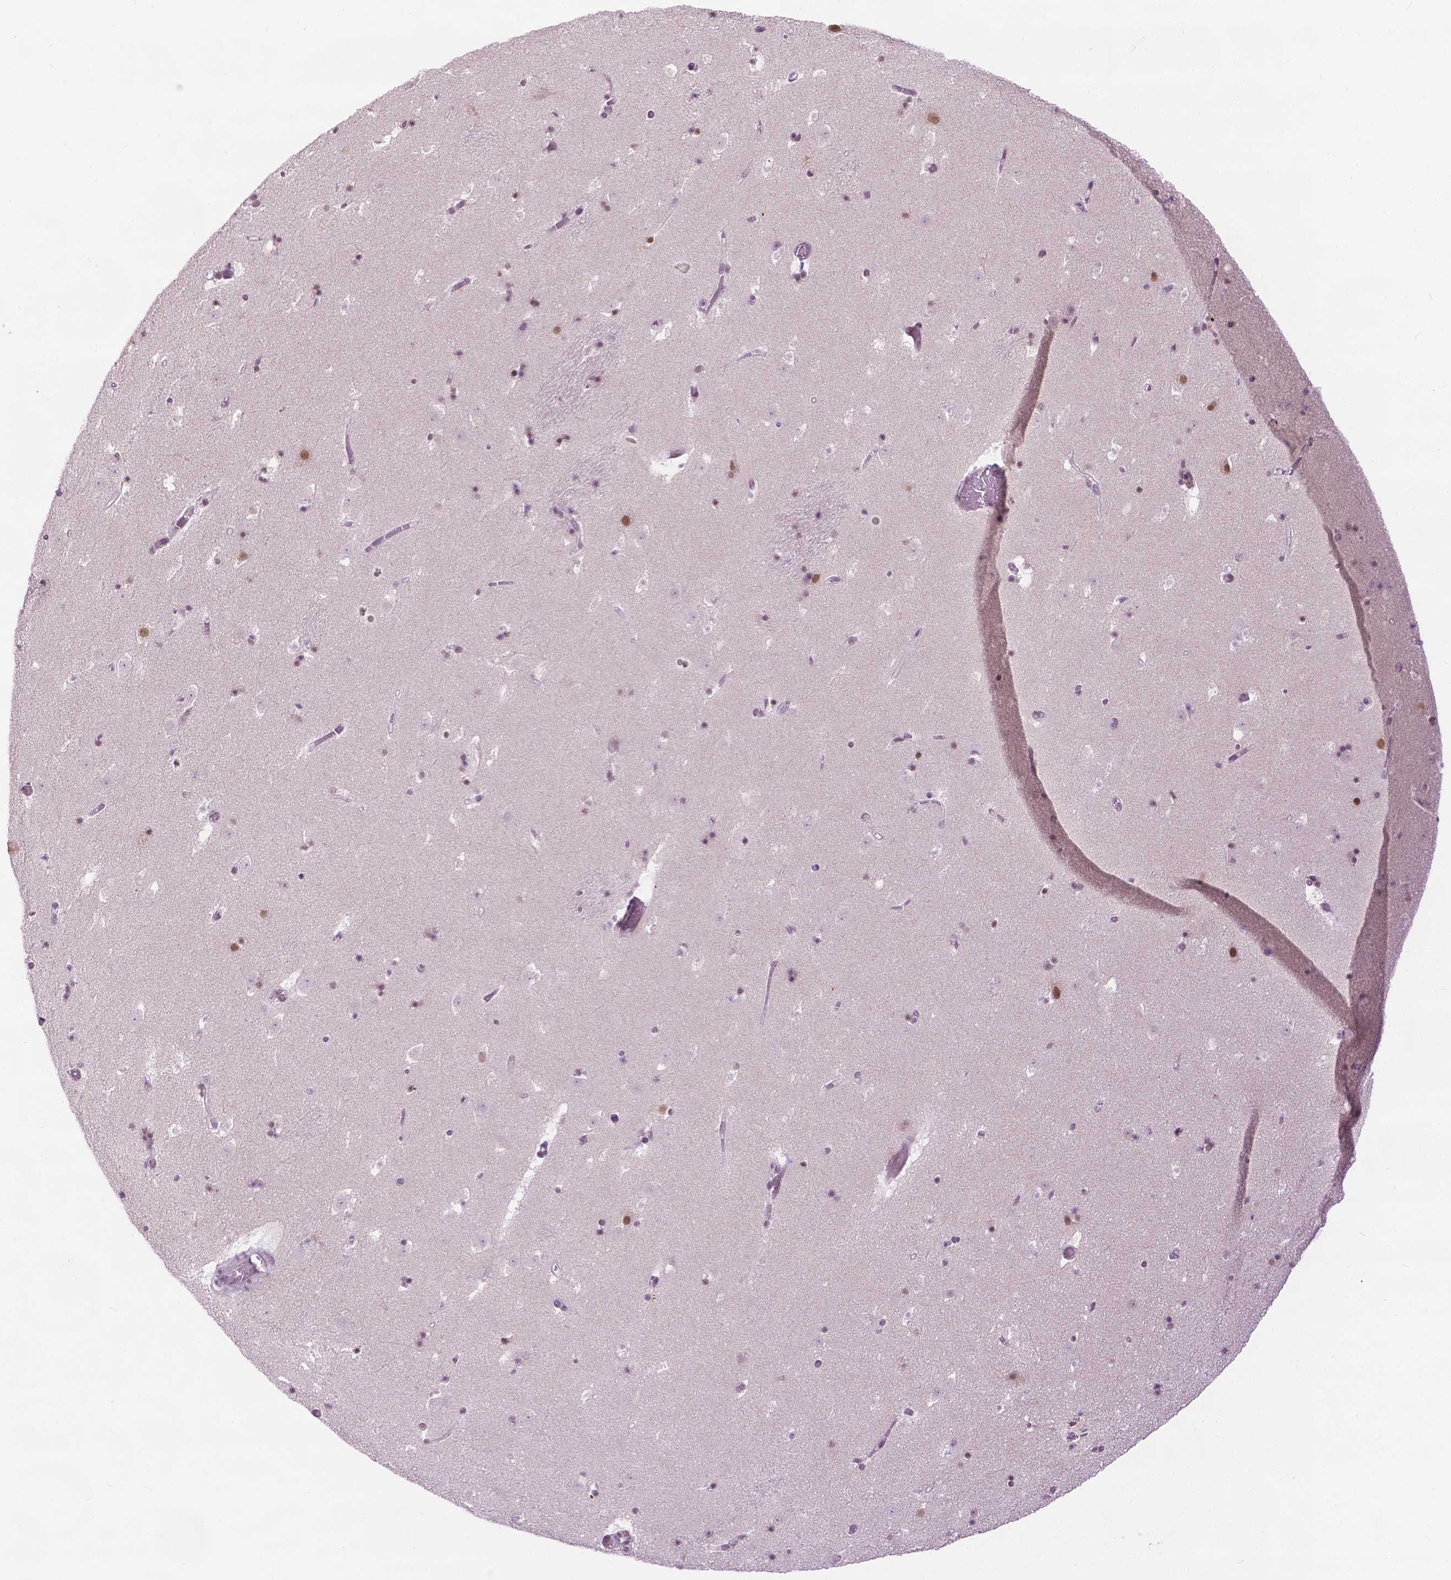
{"staining": {"intensity": "moderate", "quantity": "<25%", "location": "nuclear"}, "tissue": "caudate", "cell_type": "Glial cells", "image_type": "normal", "snomed": [{"axis": "morphology", "description": "Normal tissue, NOS"}, {"axis": "topography", "description": "Lateral ventricle wall"}], "caption": "Protein expression by immunohistochemistry (IHC) demonstrates moderate nuclear expression in approximately <25% of glial cells in benign caudate.", "gene": "UBQLN4", "patient": {"sex": "female", "age": 42}}